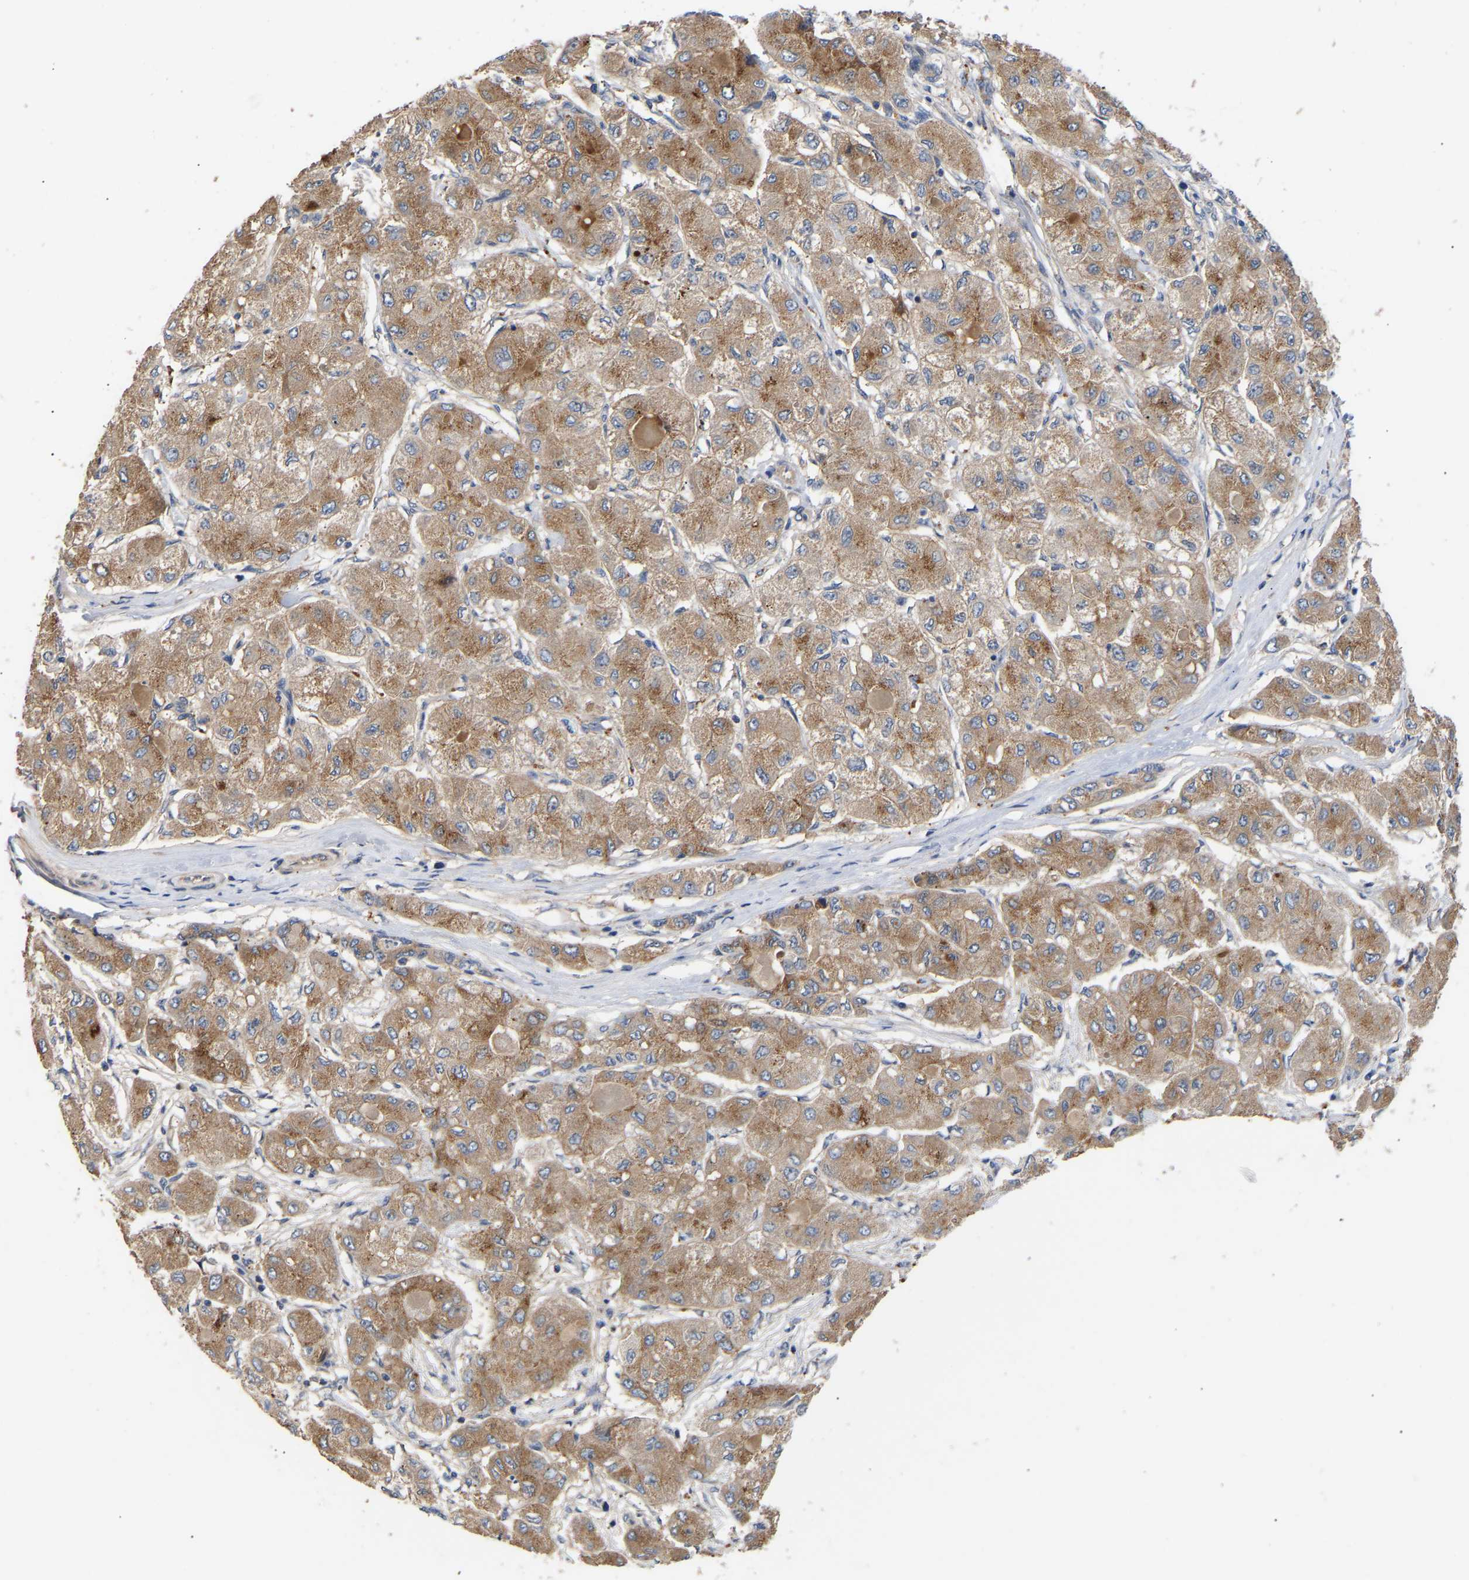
{"staining": {"intensity": "moderate", "quantity": ">75%", "location": "cytoplasmic/membranous"}, "tissue": "liver cancer", "cell_type": "Tumor cells", "image_type": "cancer", "snomed": [{"axis": "morphology", "description": "Carcinoma, Hepatocellular, NOS"}, {"axis": "topography", "description": "Liver"}], "caption": "IHC of human hepatocellular carcinoma (liver) displays medium levels of moderate cytoplasmic/membranous positivity in about >75% of tumor cells. Immunohistochemistry (ihc) stains the protein in brown and the nuclei are stained blue.", "gene": "KASH5", "patient": {"sex": "male", "age": 80}}